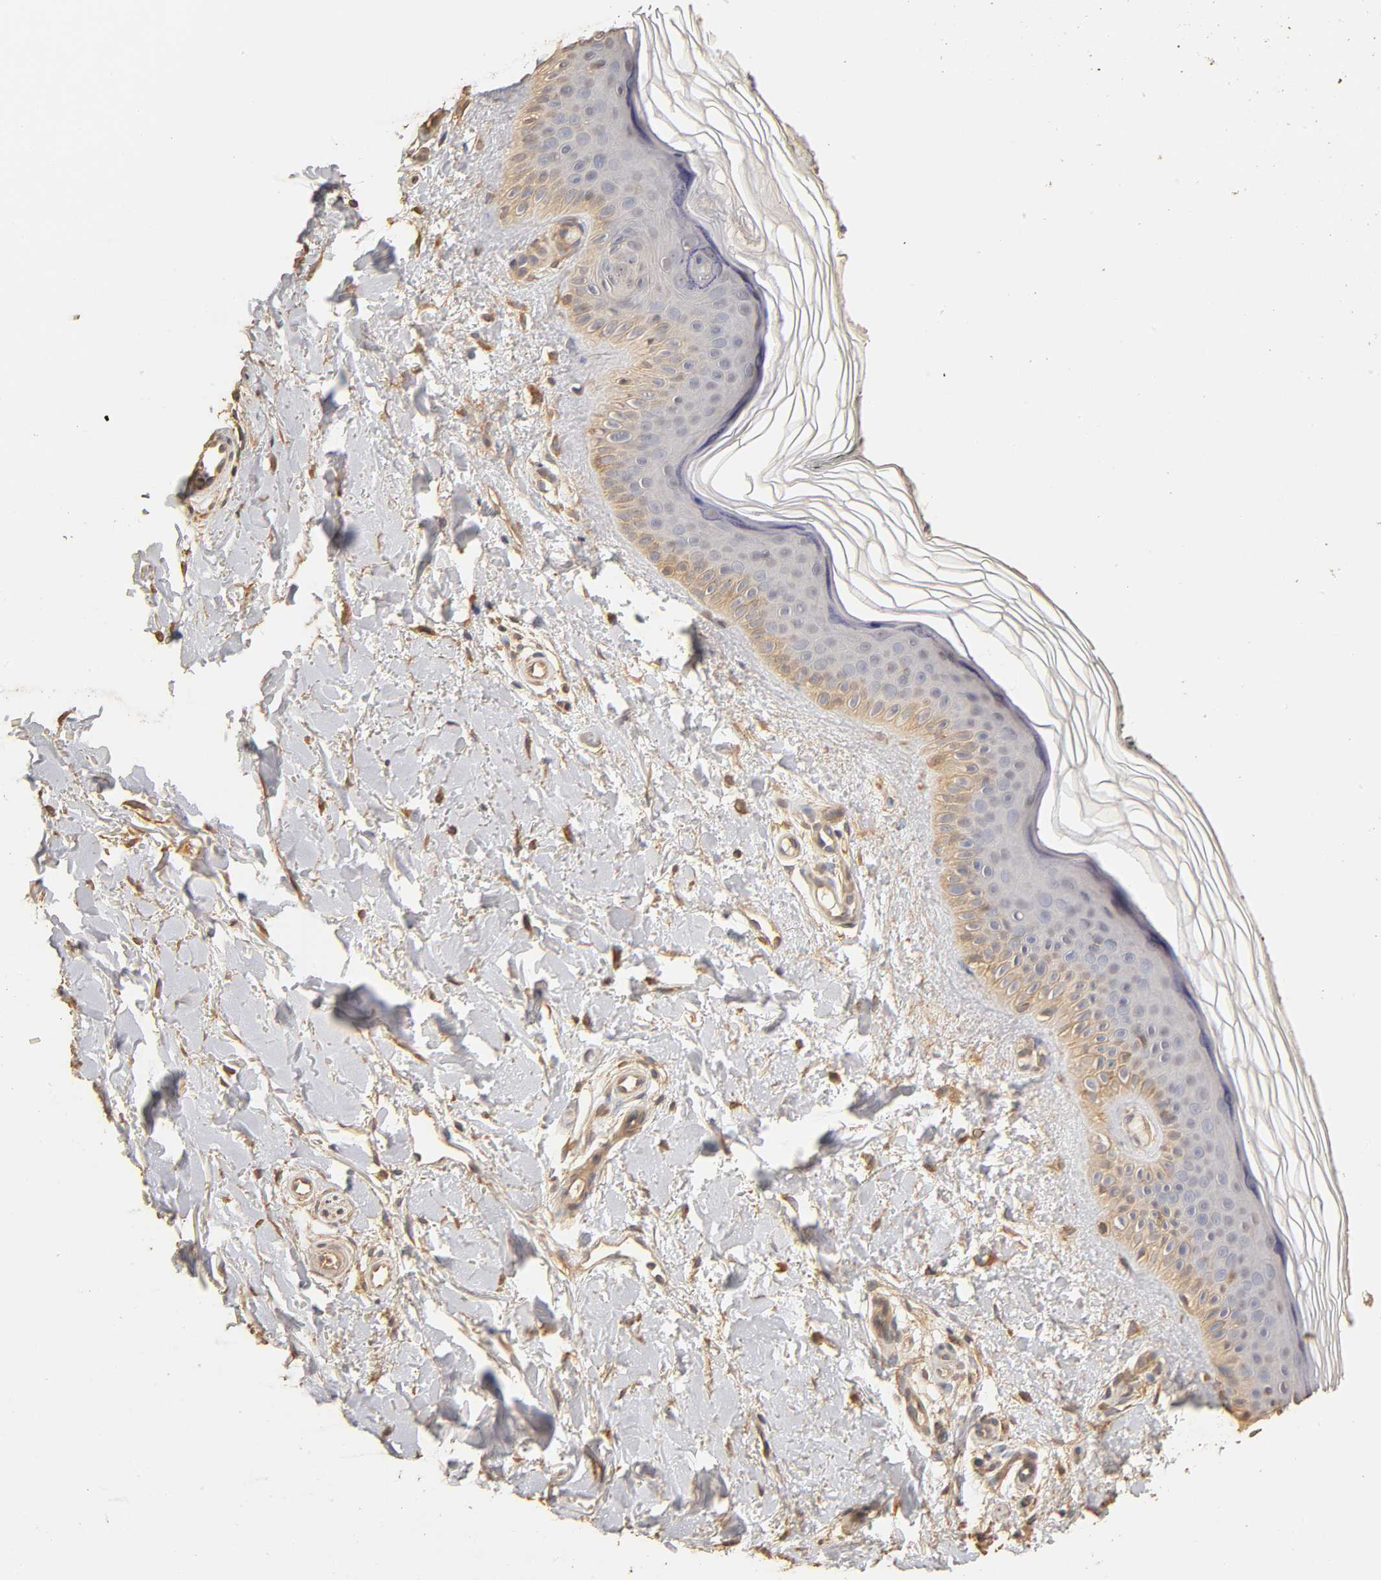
{"staining": {"intensity": "moderate", "quantity": ">75%", "location": "cytoplasmic/membranous"}, "tissue": "skin", "cell_type": "Fibroblasts", "image_type": "normal", "snomed": [{"axis": "morphology", "description": "Normal tissue, NOS"}, {"axis": "topography", "description": "Skin"}], "caption": "Protein expression analysis of normal human skin reveals moderate cytoplasmic/membranous staining in approximately >75% of fibroblasts. Nuclei are stained in blue.", "gene": "VSIG4", "patient": {"sex": "female", "age": 19}}